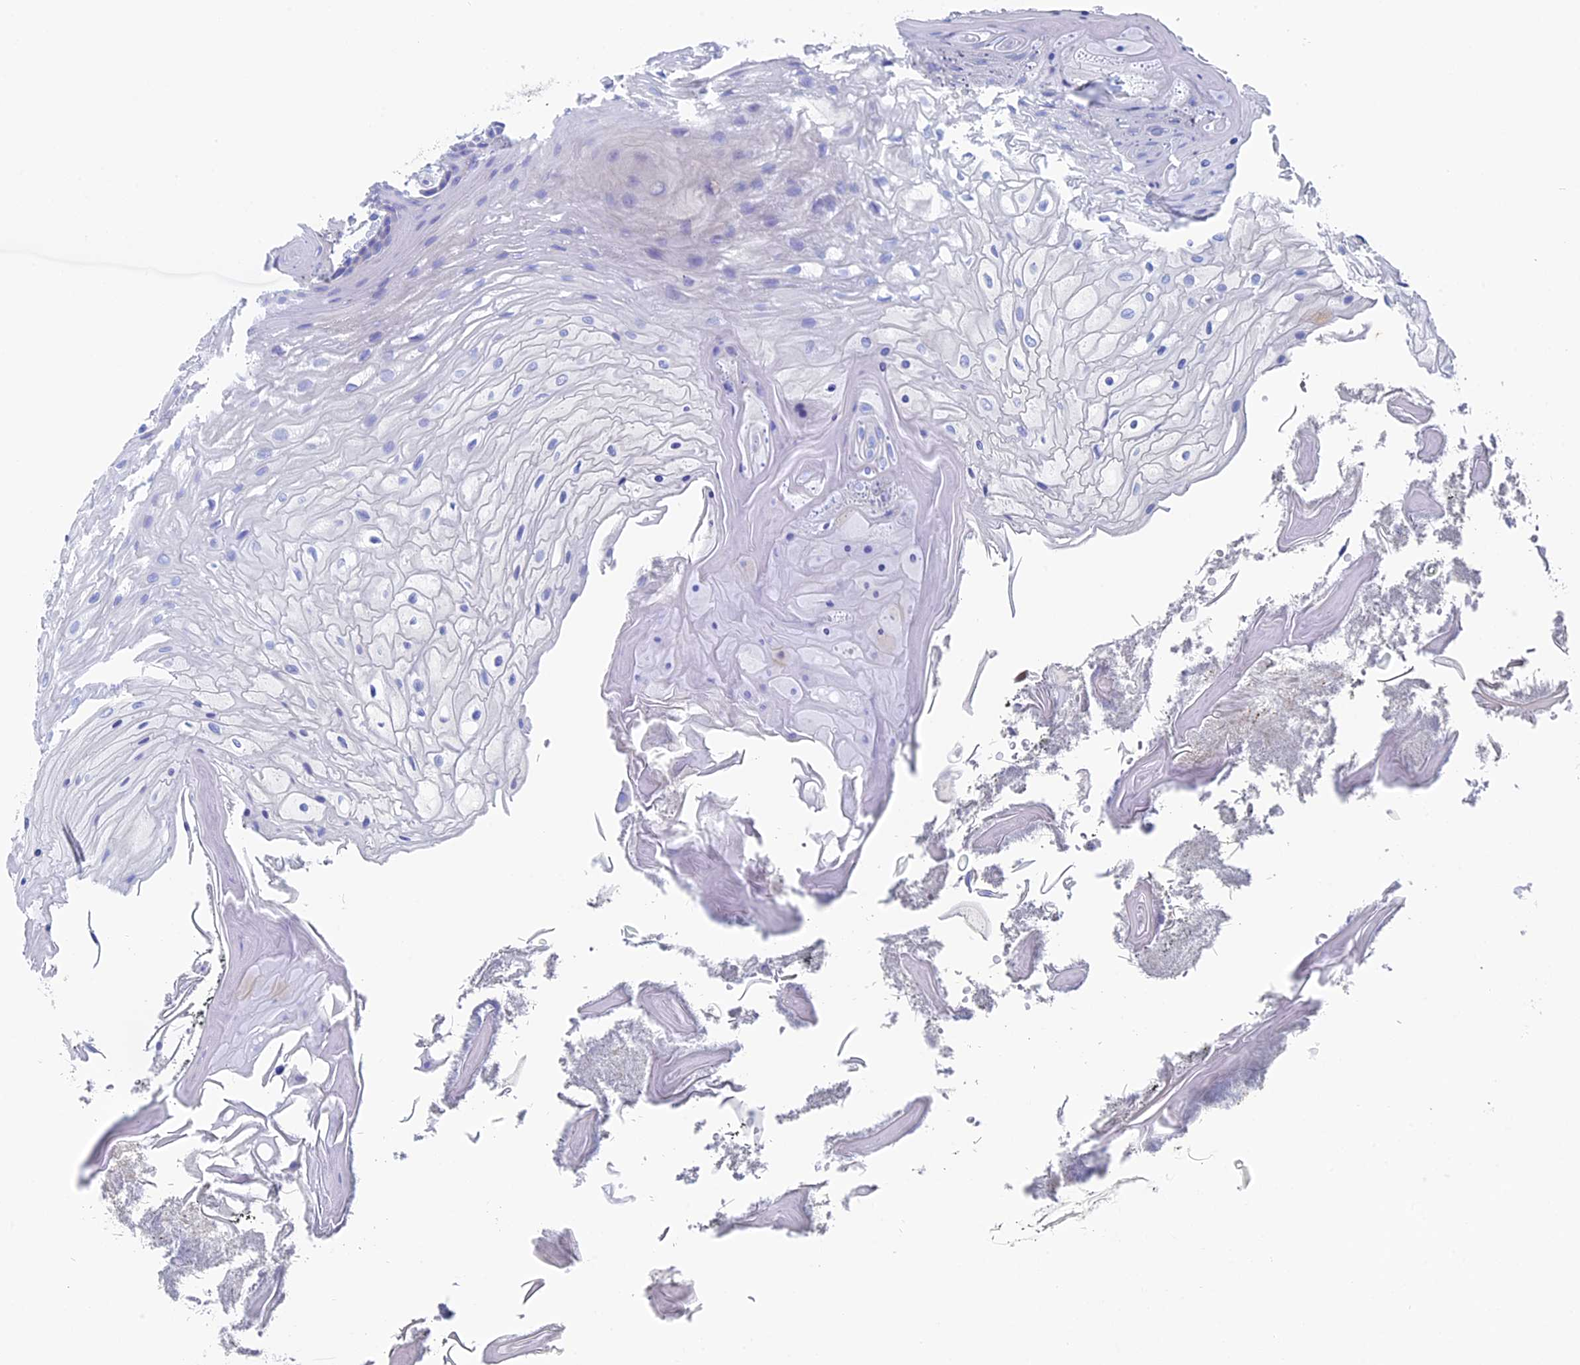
{"staining": {"intensity": "negative", "quantity": "none", "location": "none"}, "tissue": "oral mucosa", "cell_type": "Squamous epithelial cells", "image_type": "normal", "snomed": [{"axis": "morphology", "description": "Normal tissue, NOS"}, {"axis": "topography", "description": "Oral tissue"}], "caption": "DAB immunohistochemical staining of unremarkable human oral mucosa displays no significant positivity in squamous epithelial cells. (IHC, brightfield microscopy, high magnification).", "gene": "UNC119", "patient": {"sex": "female", "age": 80}}